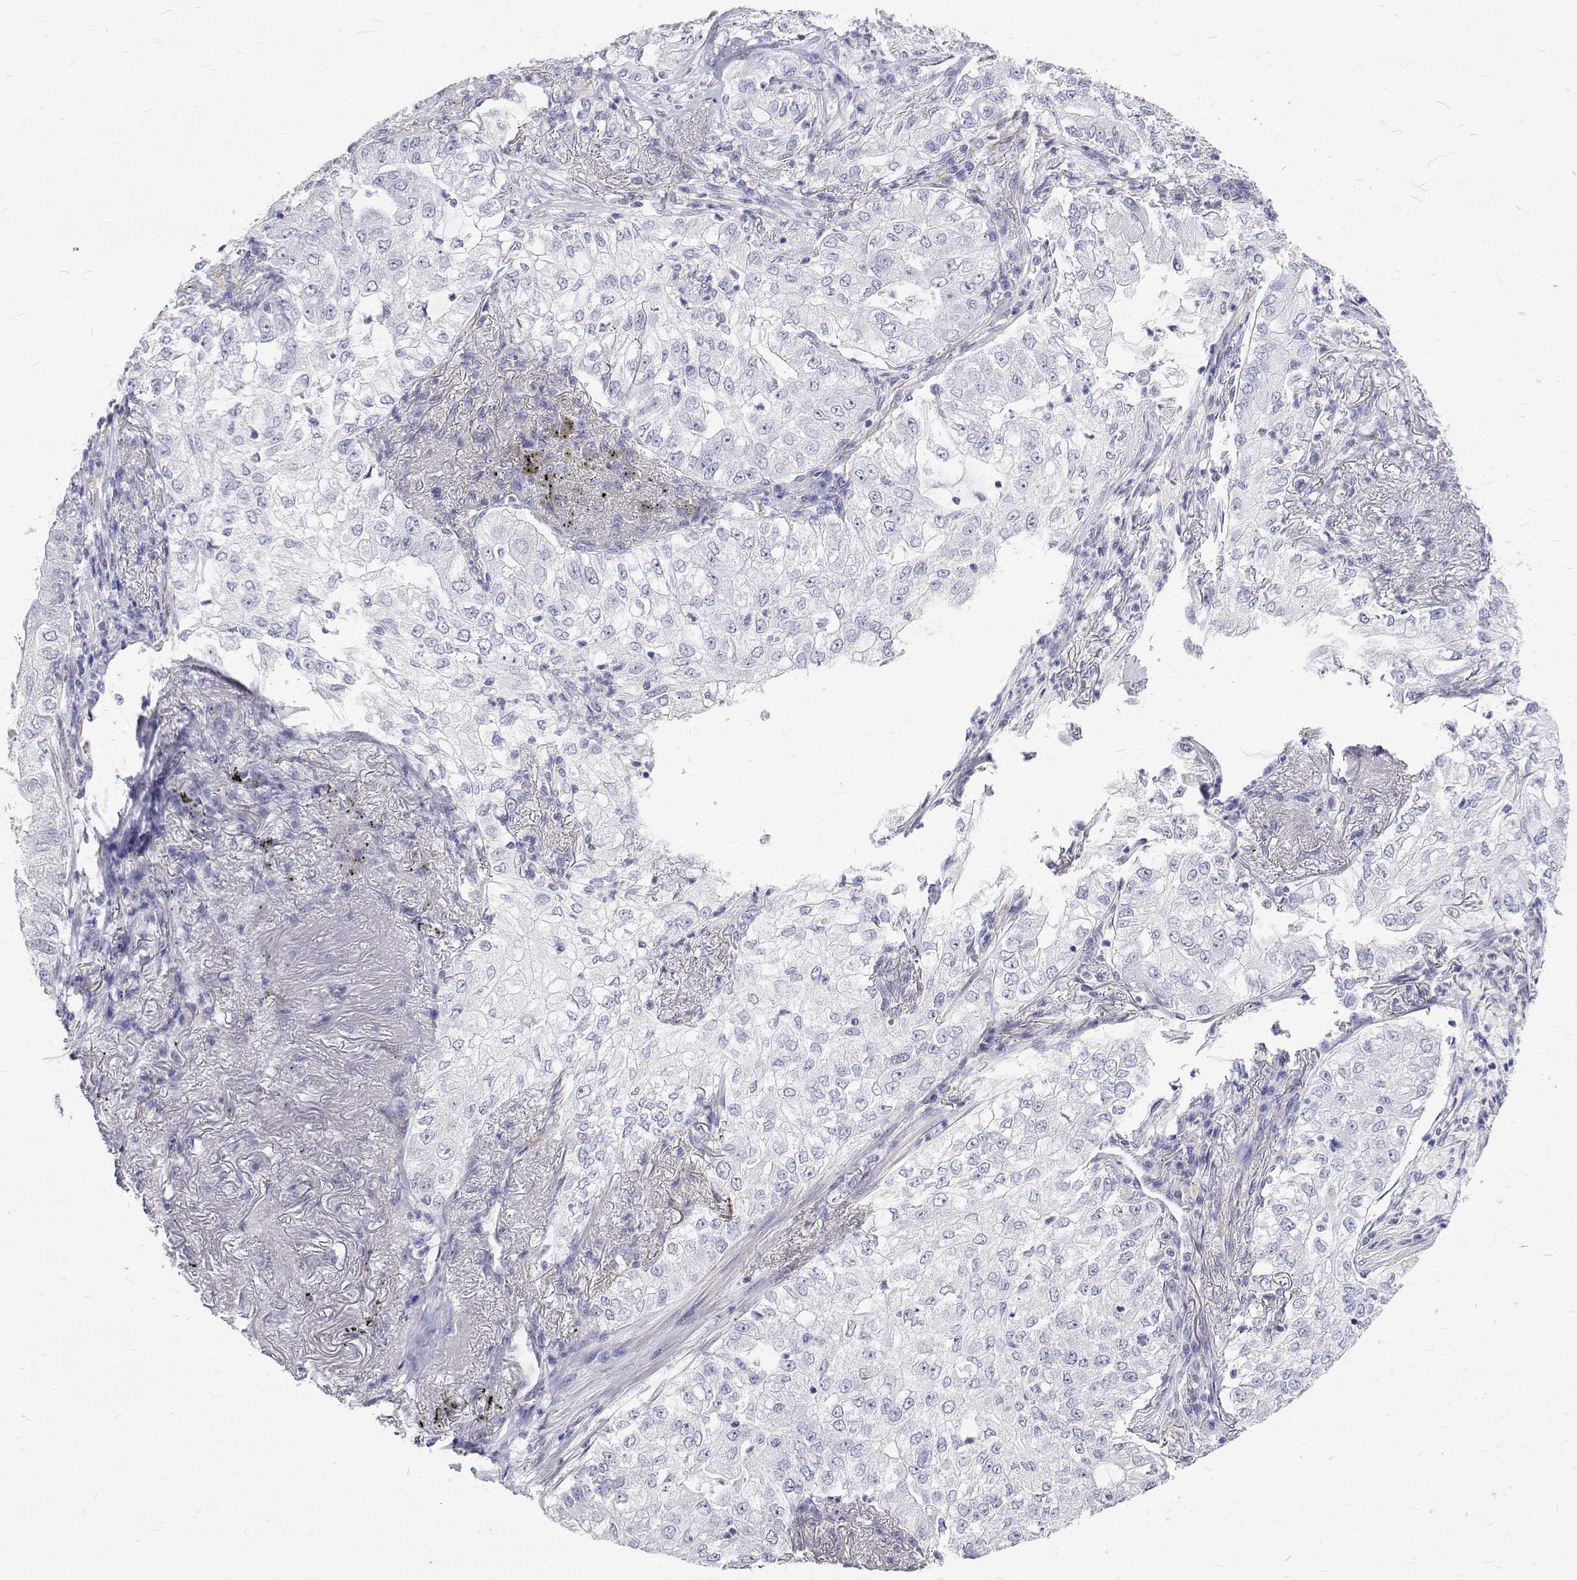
{"staining": {"intensity": "negative", "quantity": "none", "location": "none"}, "tissue": "lung cancer", "cell_type": "Tumor cells", "image_type": "cancer", "snomed": [{"axis": "morphology", "description": "Adenocarcinoma, NOS"}, {"axis": "topography", "description": "Lung"}], "caption": "Adenocarcinoma (lung) was stained to show a protein in brown. There is no significant expression in tumor cells.", "gene": "OPRPN", "patient": {"sex": "female", "age": 73}}